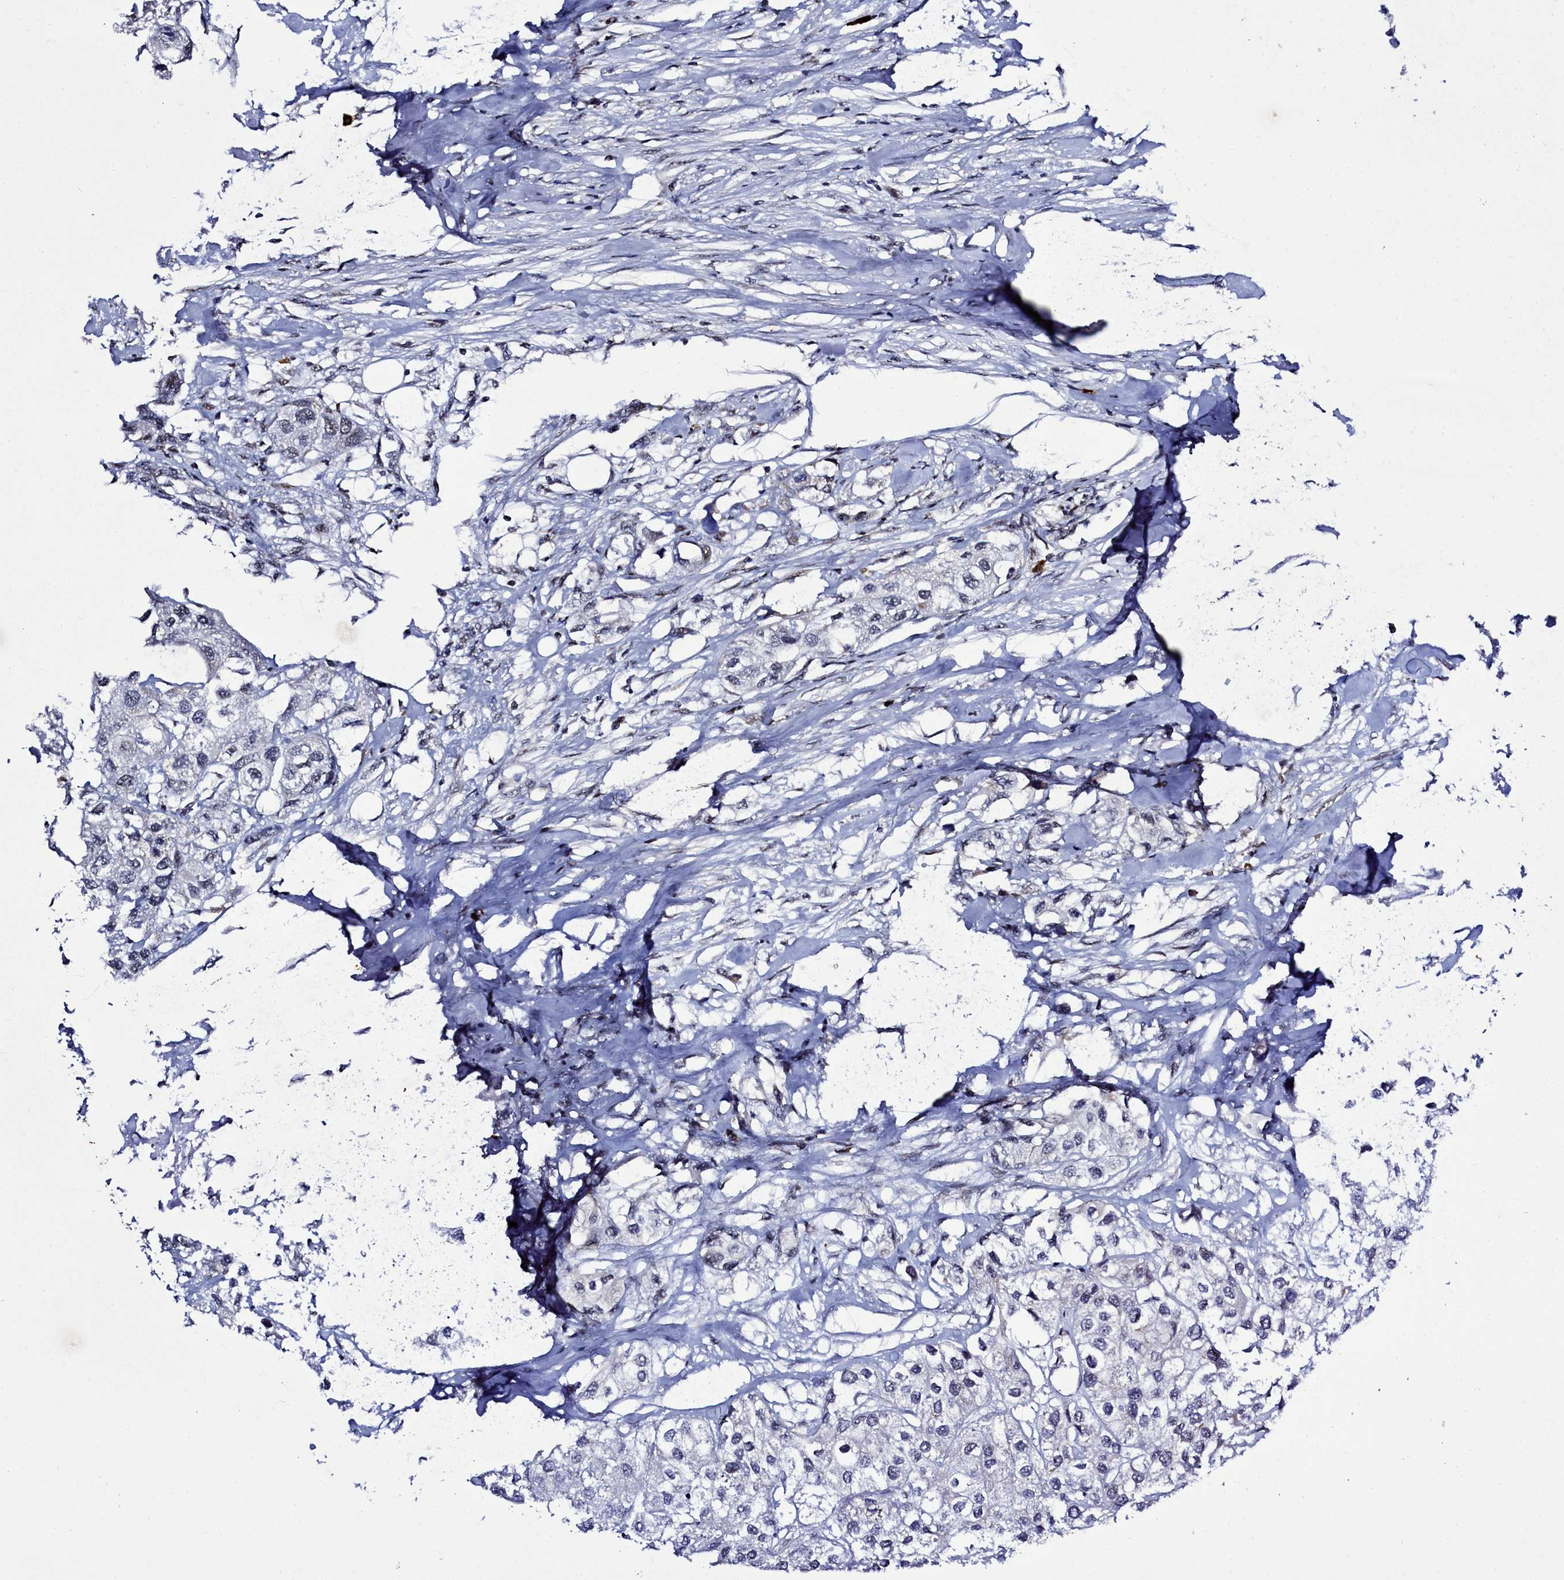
{"staining": {"intensity": "negative", "quantity": "none", "location": "none"}, "tissue": "urothelial cancer", "cell_type": "Tumor cells", "image_type": "cancer", "snomed": [{"axis": "morphology", "description": "Urothelial carcinoma, High grade"}, {"axis": "topography", "description": "Urinary bladder"}], "caption": "Immunohistochemical staining of human high-grade urothelial carcinoma exhibits no significant expression in tumor cells. The staining was performed using DAB (3,3'-diaminobenzidine) to visualize the protein expression in brown, while the nuclei were stained in blue with hematoxylin (Magnification: 20x).", "gene": "POM121L2", "patient": {"sex": "male", "age": 64}}